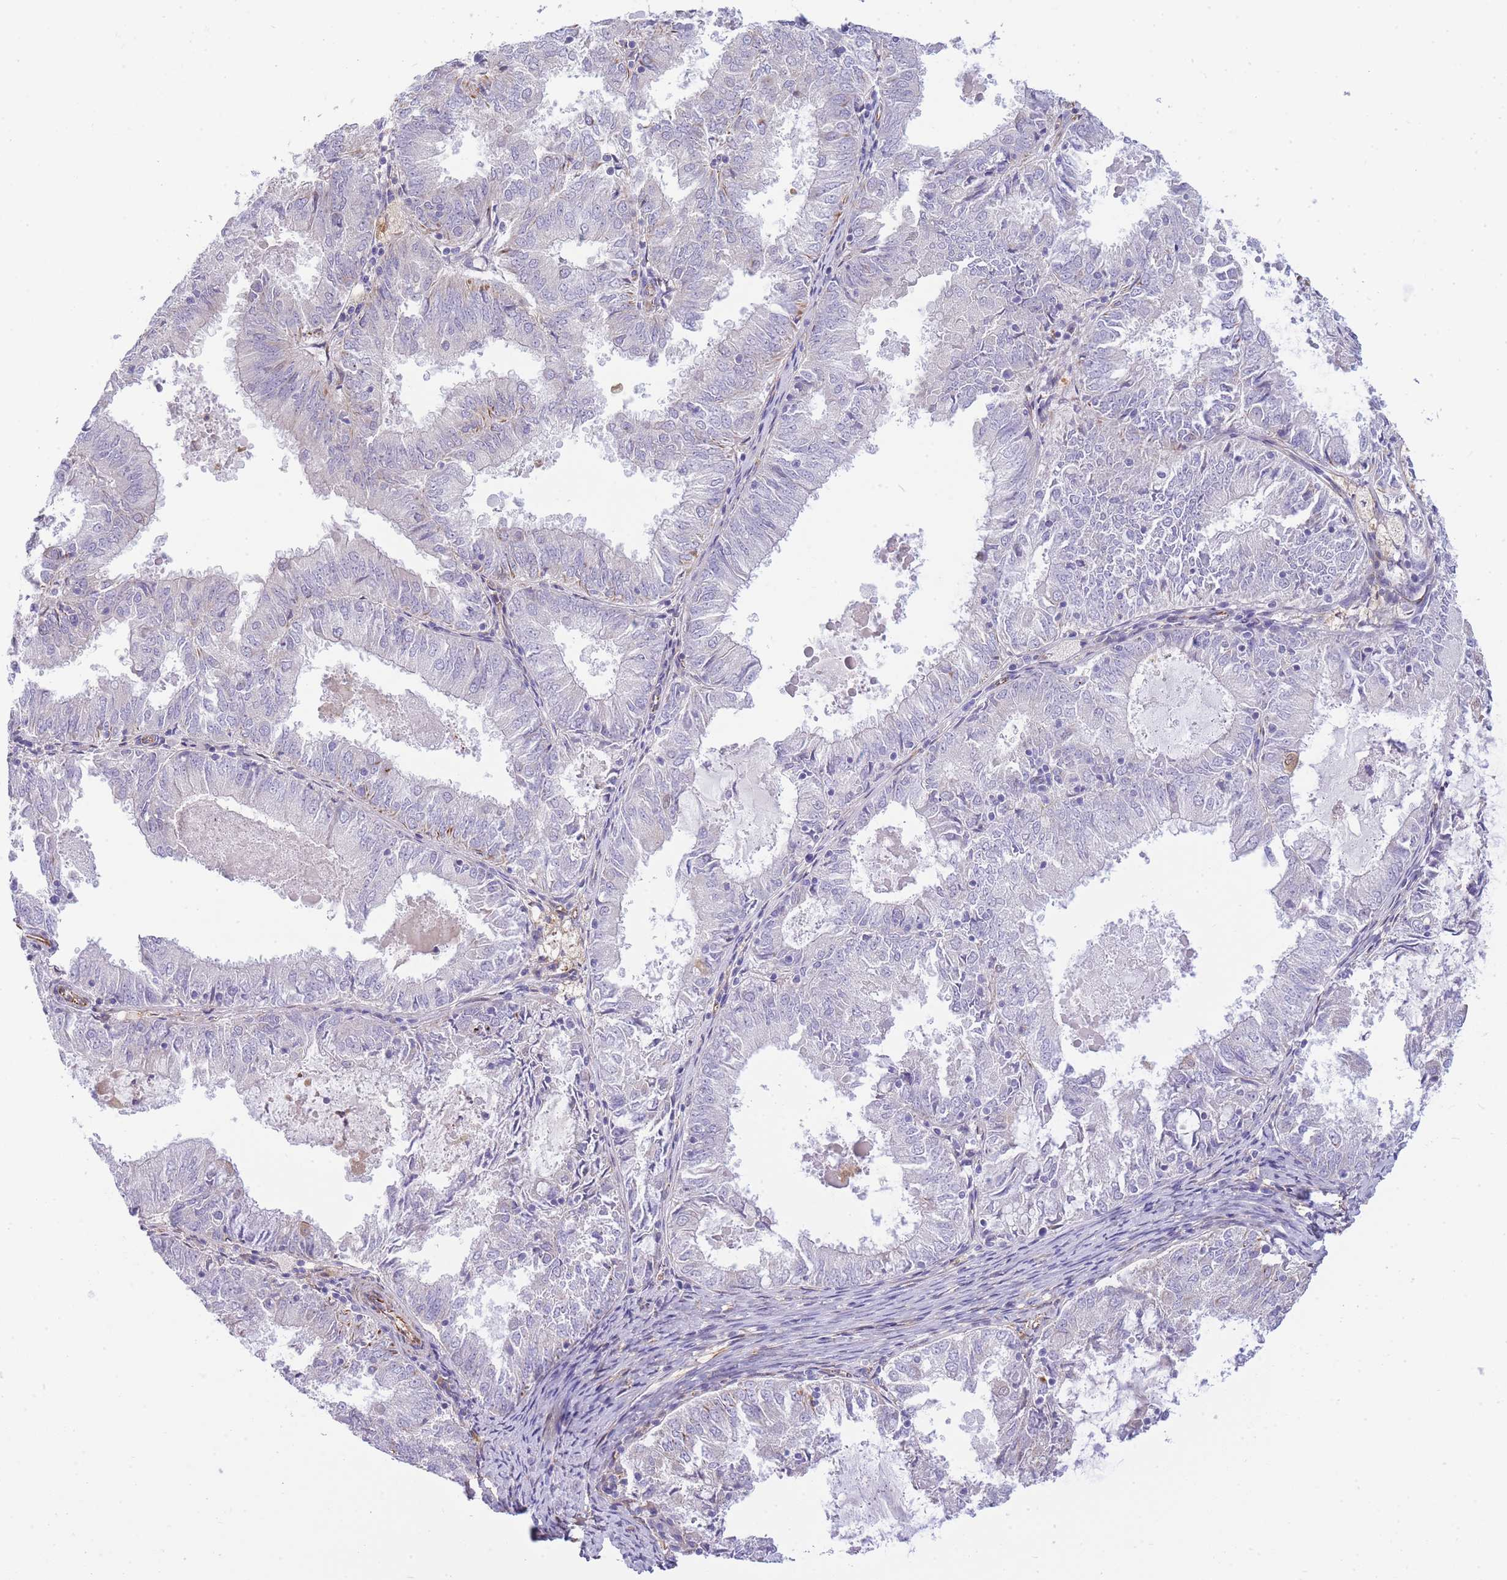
{"staining": {"intensity": "moderate", "quantity": "<25%", "location": "cytoplasmic/membranous"}, "tissue": "endometrial cancer", "cell_type": "Tumor cells", "image_type": "cancer", "snomed": [{"axis": "morphology", "description": "Adenocarcinoma, NOS"}, {"axis": "topography", "description": "Endometrium"}], "caption": "This photomicrograph exhibits endometrial cancer stained with immunohistochemistry to label a protein in brown. The cytoplasmic/membranous of tumor cells show moderate positivity for the protein. Nuclei are counter-stained blue.", "gene": "ECPAS", "patient": {"sex": "female", "age": 57}}